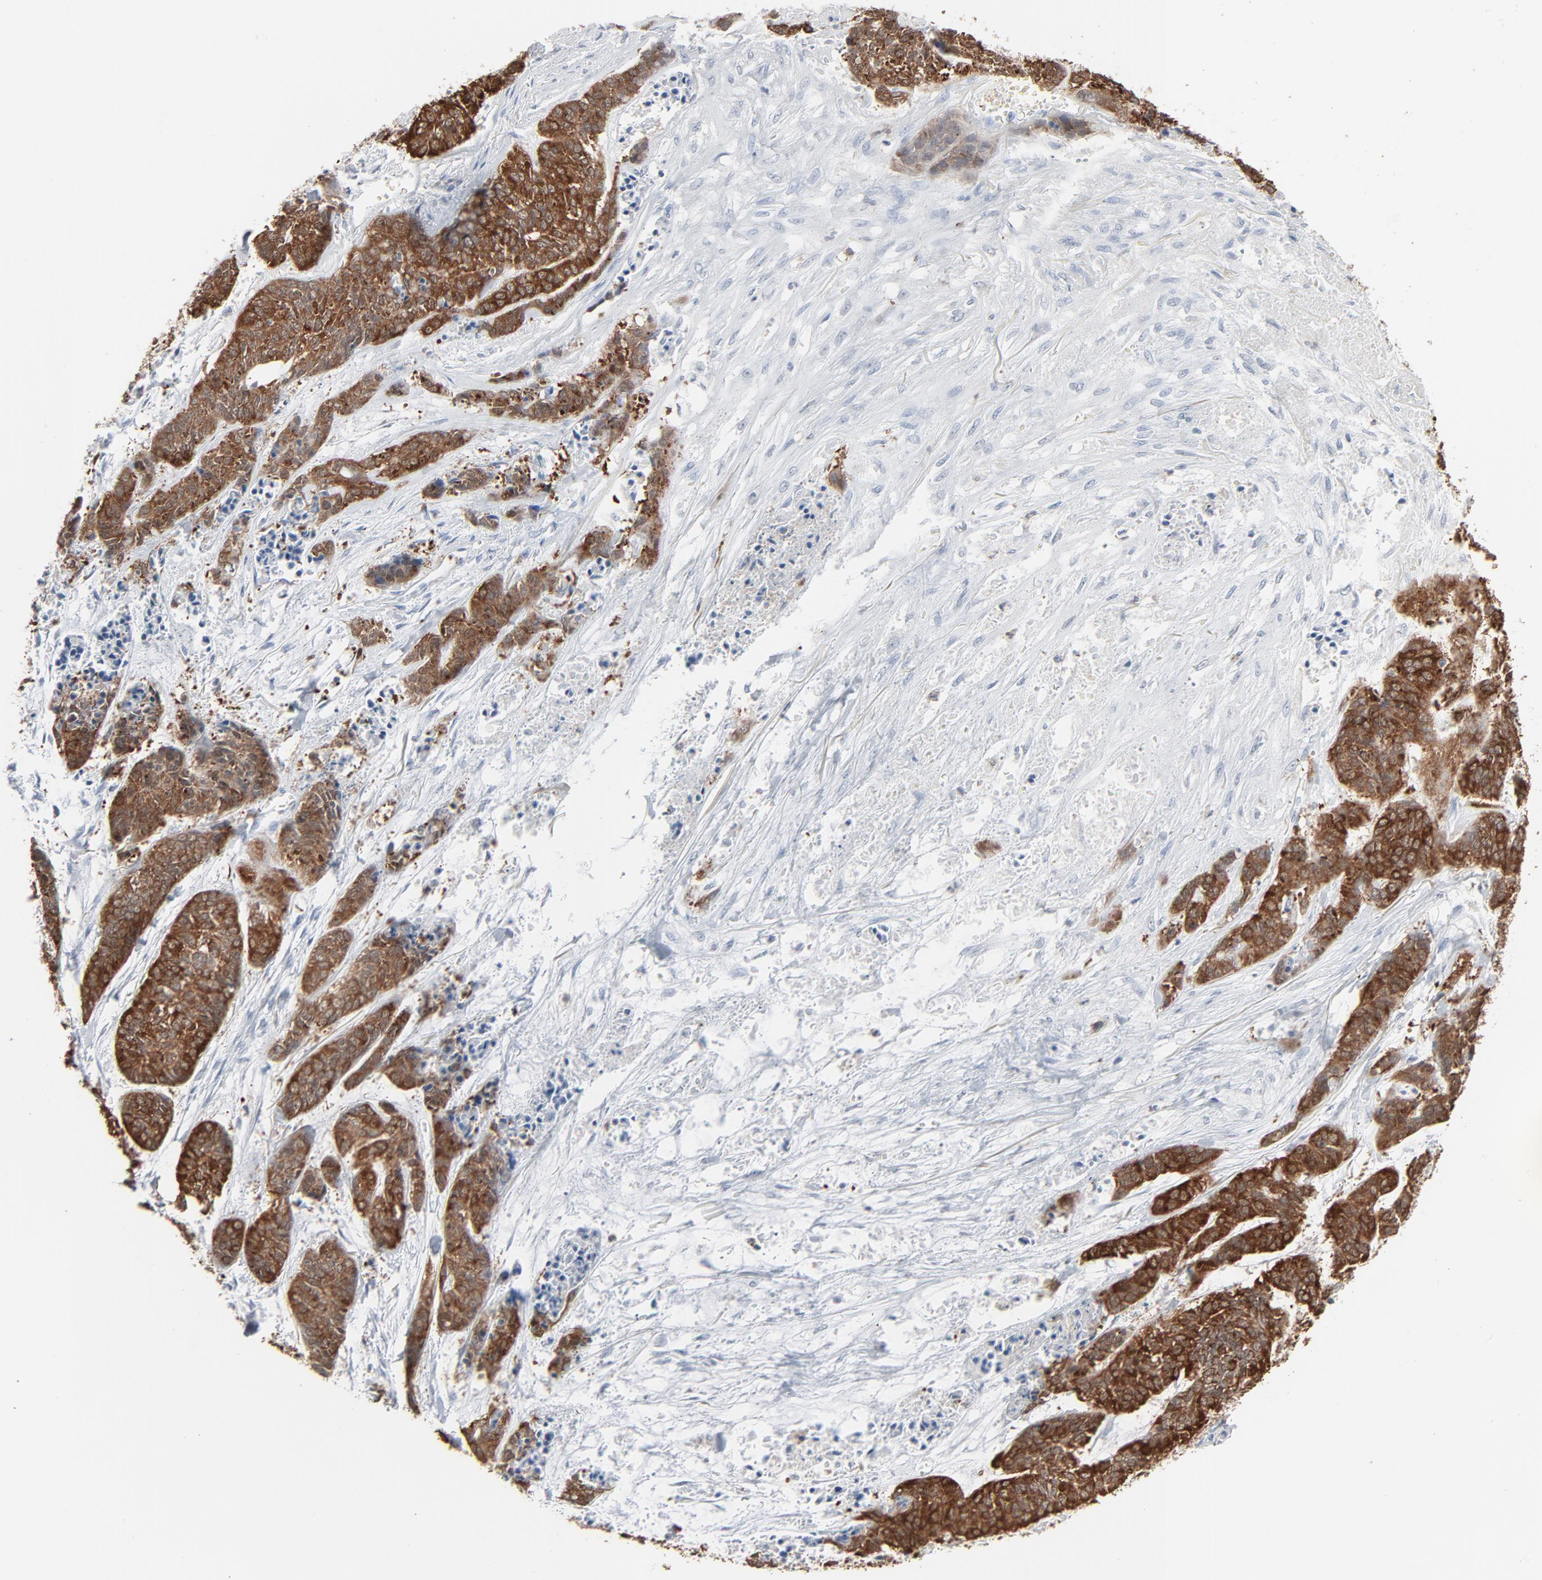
{"staining": {"intensity": "strong", "quantity": "25%-75%", "location": "cytoplasmic/membranous"}, "tissue": "skin cancer", "cell_type": "Tumor cells", "image_type": "cancer", "snomed": [{"axis": "morphology", "description": "Basal cell carcinoma"}, {"axis": "topography", "description": "Skin"}], "caption": "Skin cancer stained with a brown dye exhibits strong cytoplasmic/membranous positive staining in about 25%-75% of tumor cells.", "gene": "PHGDH", "patient": {"sex": "female", "age": 64}}